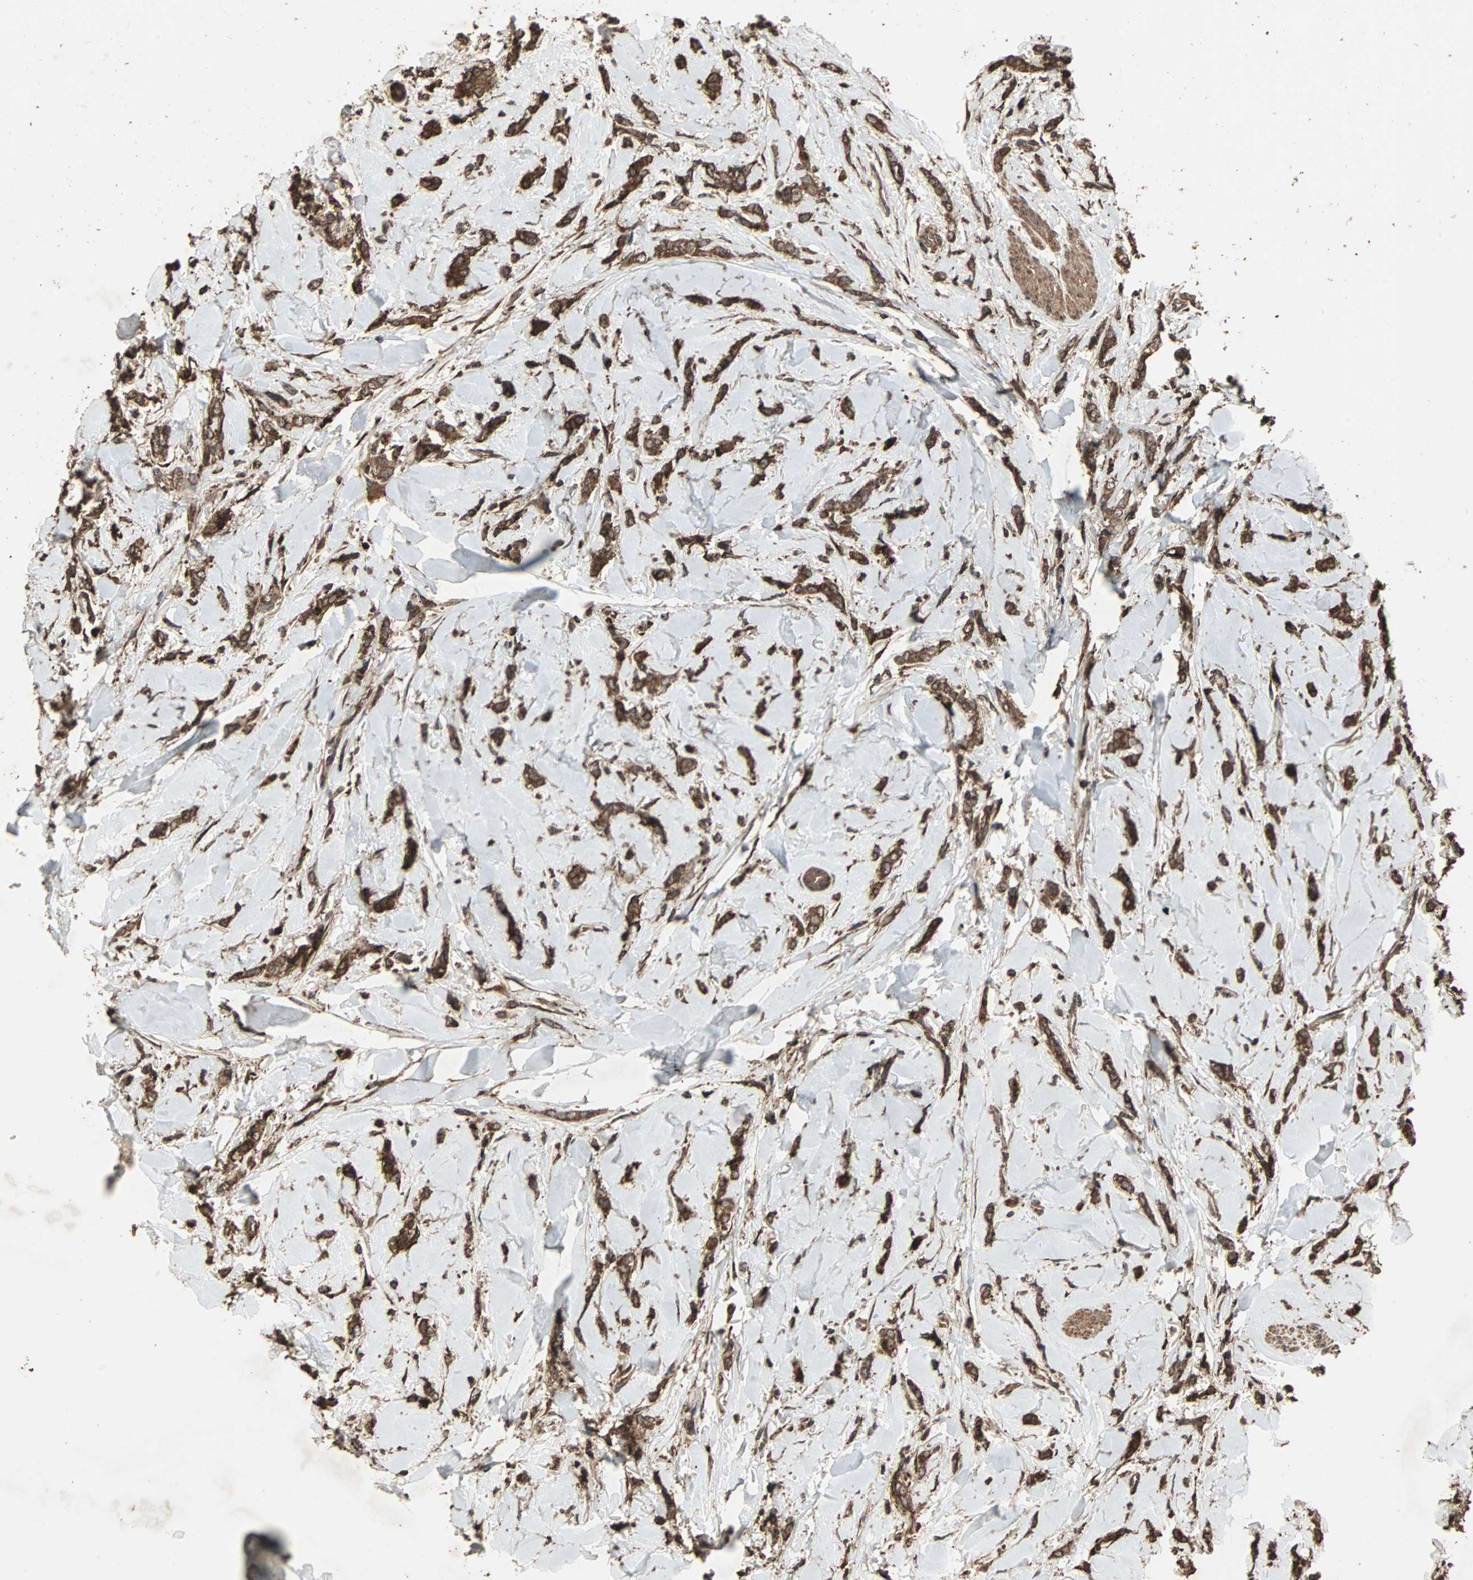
{"staining": {"intensity": "strong", "quantity": ">75%", "location": "cytoplasmic/membranous"}, "tissue": "breast cancer", "cell_type": "Tumor cells", "image_type": "cancer", "snomed": [{"axis": "morphology", "description": "Lobular carcinoma"}, {"axis": "topography", "description": "Skin"}, {"axis": "topography", "description": "Breast"}], "caption": "High-power microscopy captured an immunohistochemistry (IHC) micrograph of breast lobular carcinoma, revealing strong cytoplasmic/membranous expression in approximately >75% of tumor cells. (DAB = brown stain, brightfield microscopy at high magnification).", "gene": "LAMTOR5", "patient": {"sex": "female", "age": 46}}